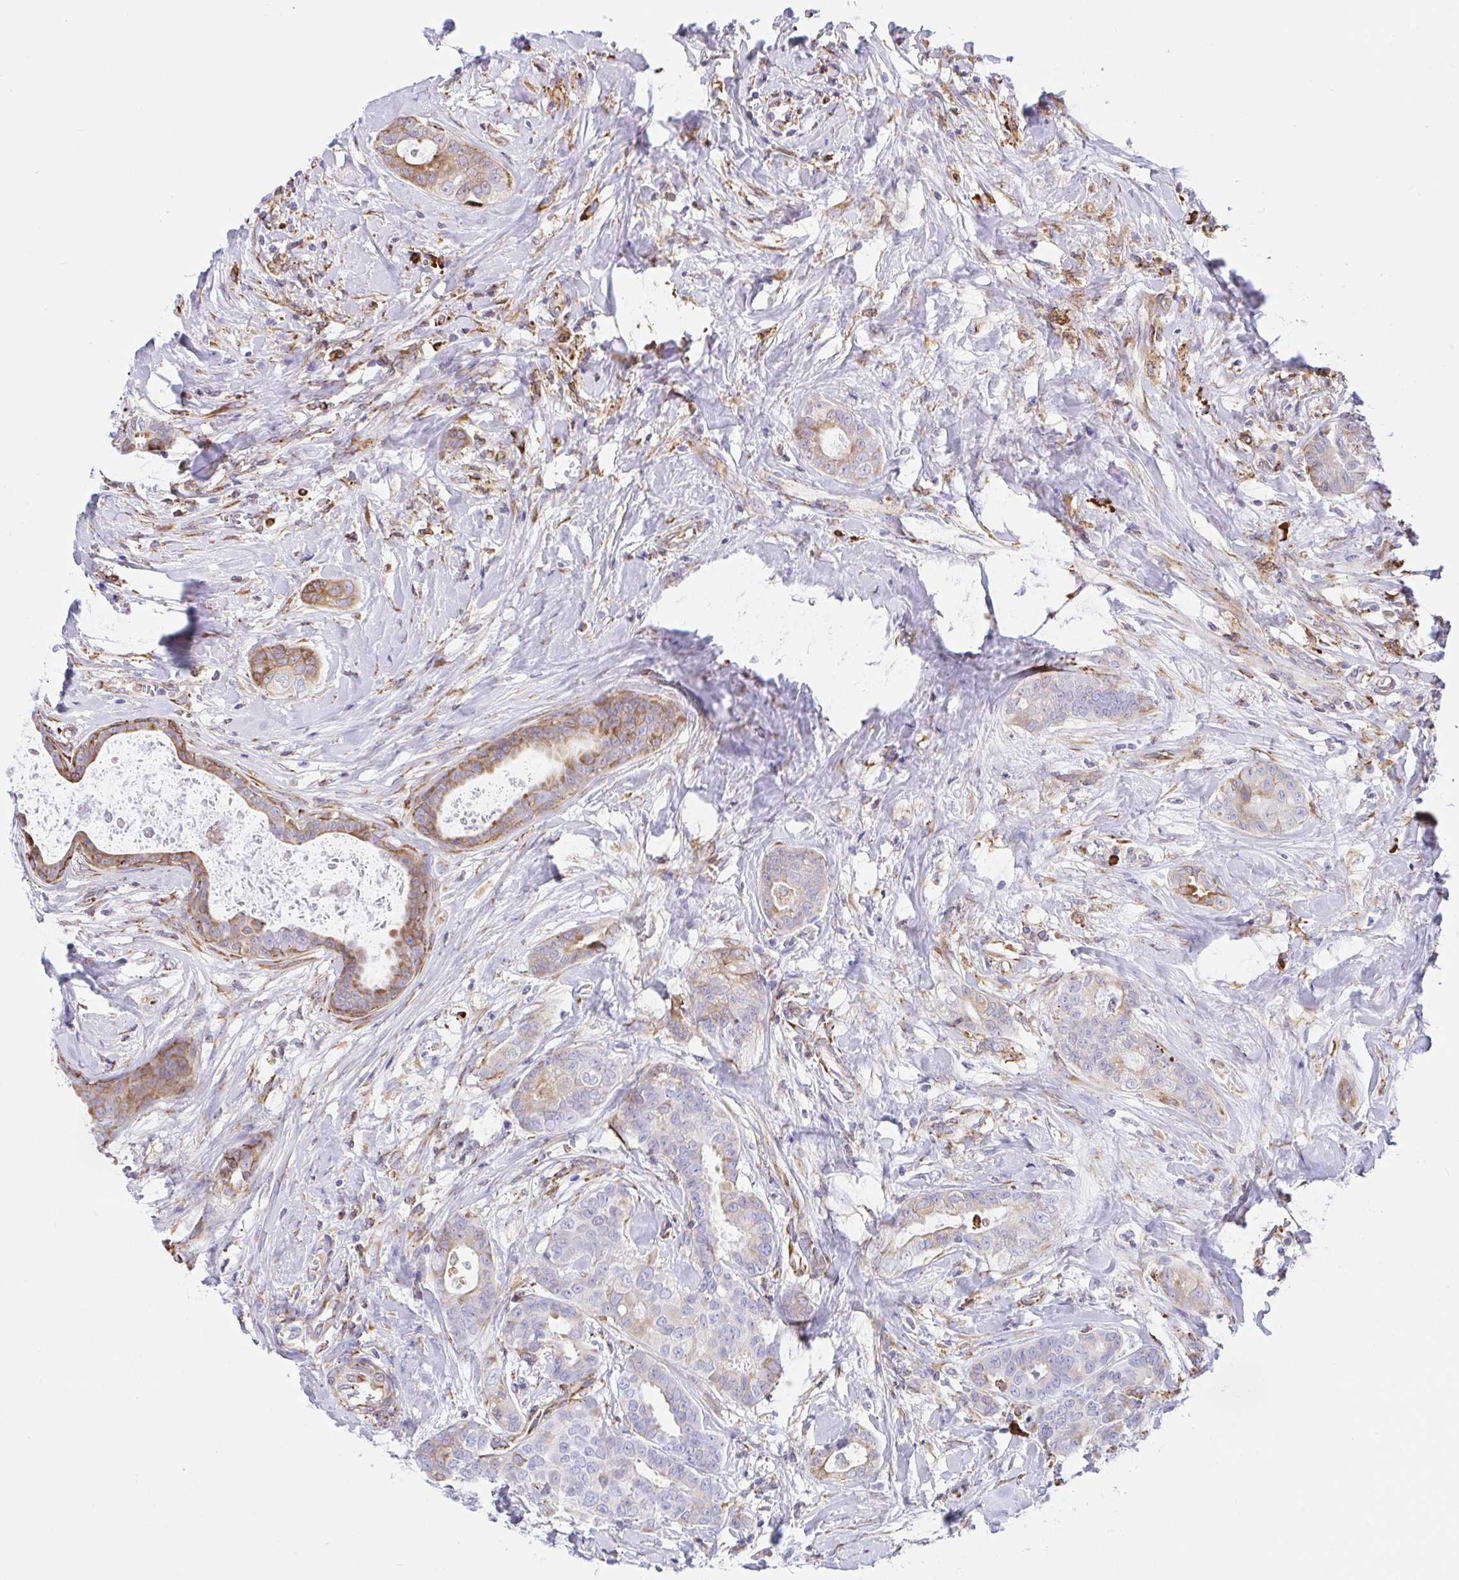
{"staining": {"intensity": "weak", "quantity": "<25%", "location": "cytoplasmic/membranous"}, "tissue": "breast cancer", "cell_type": "Tumor cells", "image_type": "cancer", "snomed": [{"axis": "morphology", "description": "Duct carcinoma"}, {"axis": "topography", "description": "Breast"}], "caption": "The histopathology image demonstrates no staining of tumor cells in breast invasive ductal carcinoma.", "gene": "CLGN", "patient": {"sex": "female", "age": 45}}